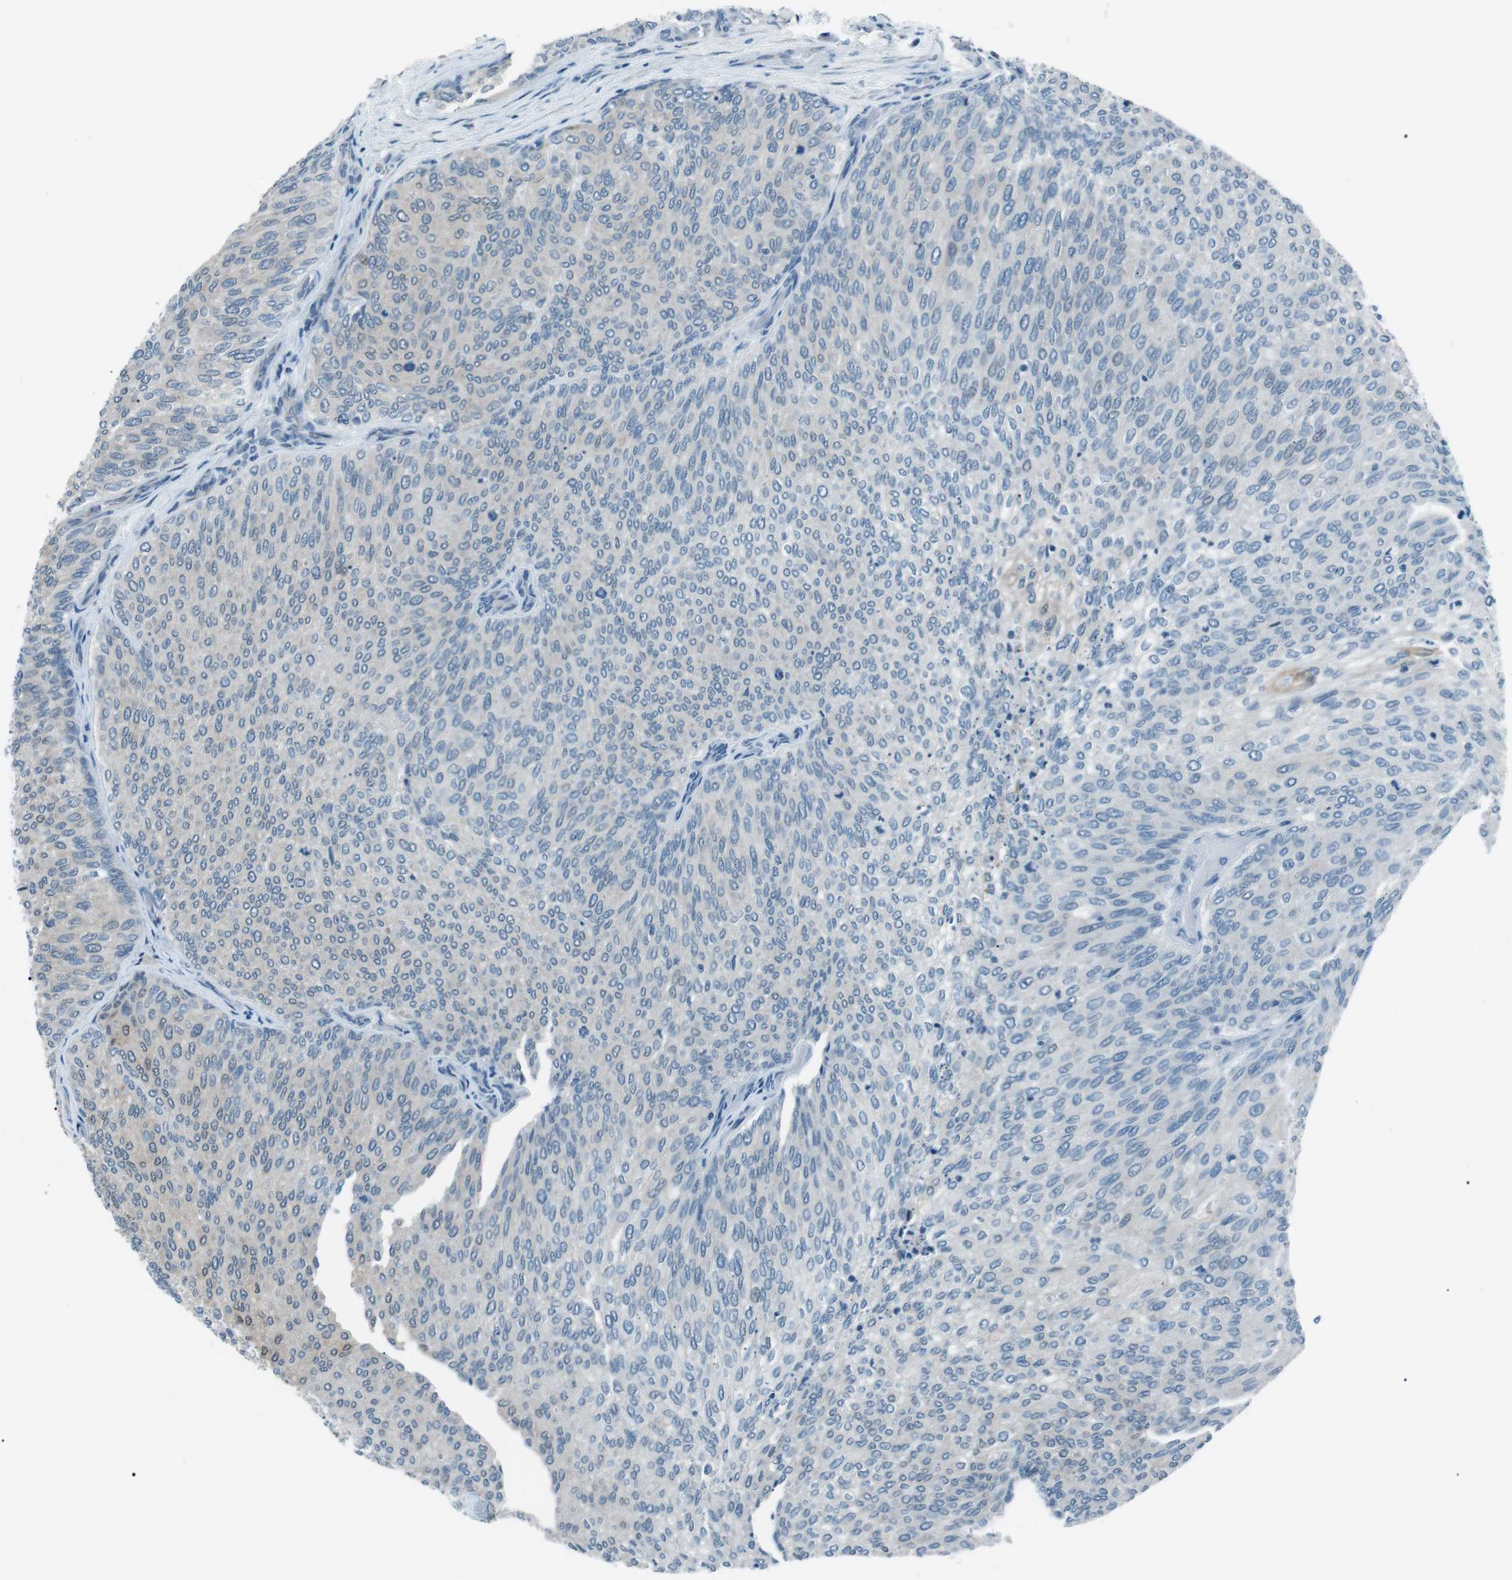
{"staining": {"intensity": "negative", "quantity": "none", "location": "none"}, "tissue": "urothelial cancer", "cell_type": "Tumor cells", "image_type": "cancer", "snomed": [{"axis": "morphology", "description": "Urothelial carcinoma, Low grade"}, {"axis": "topography", "description": "Urinary bladder"}], "caption": "The photomicrograph reveals no significant positivity in tumor cells of low-grade urothelial carcinoma.", "gene": "SERPINB2", "patient": {"sex": "female", "age": 79}}